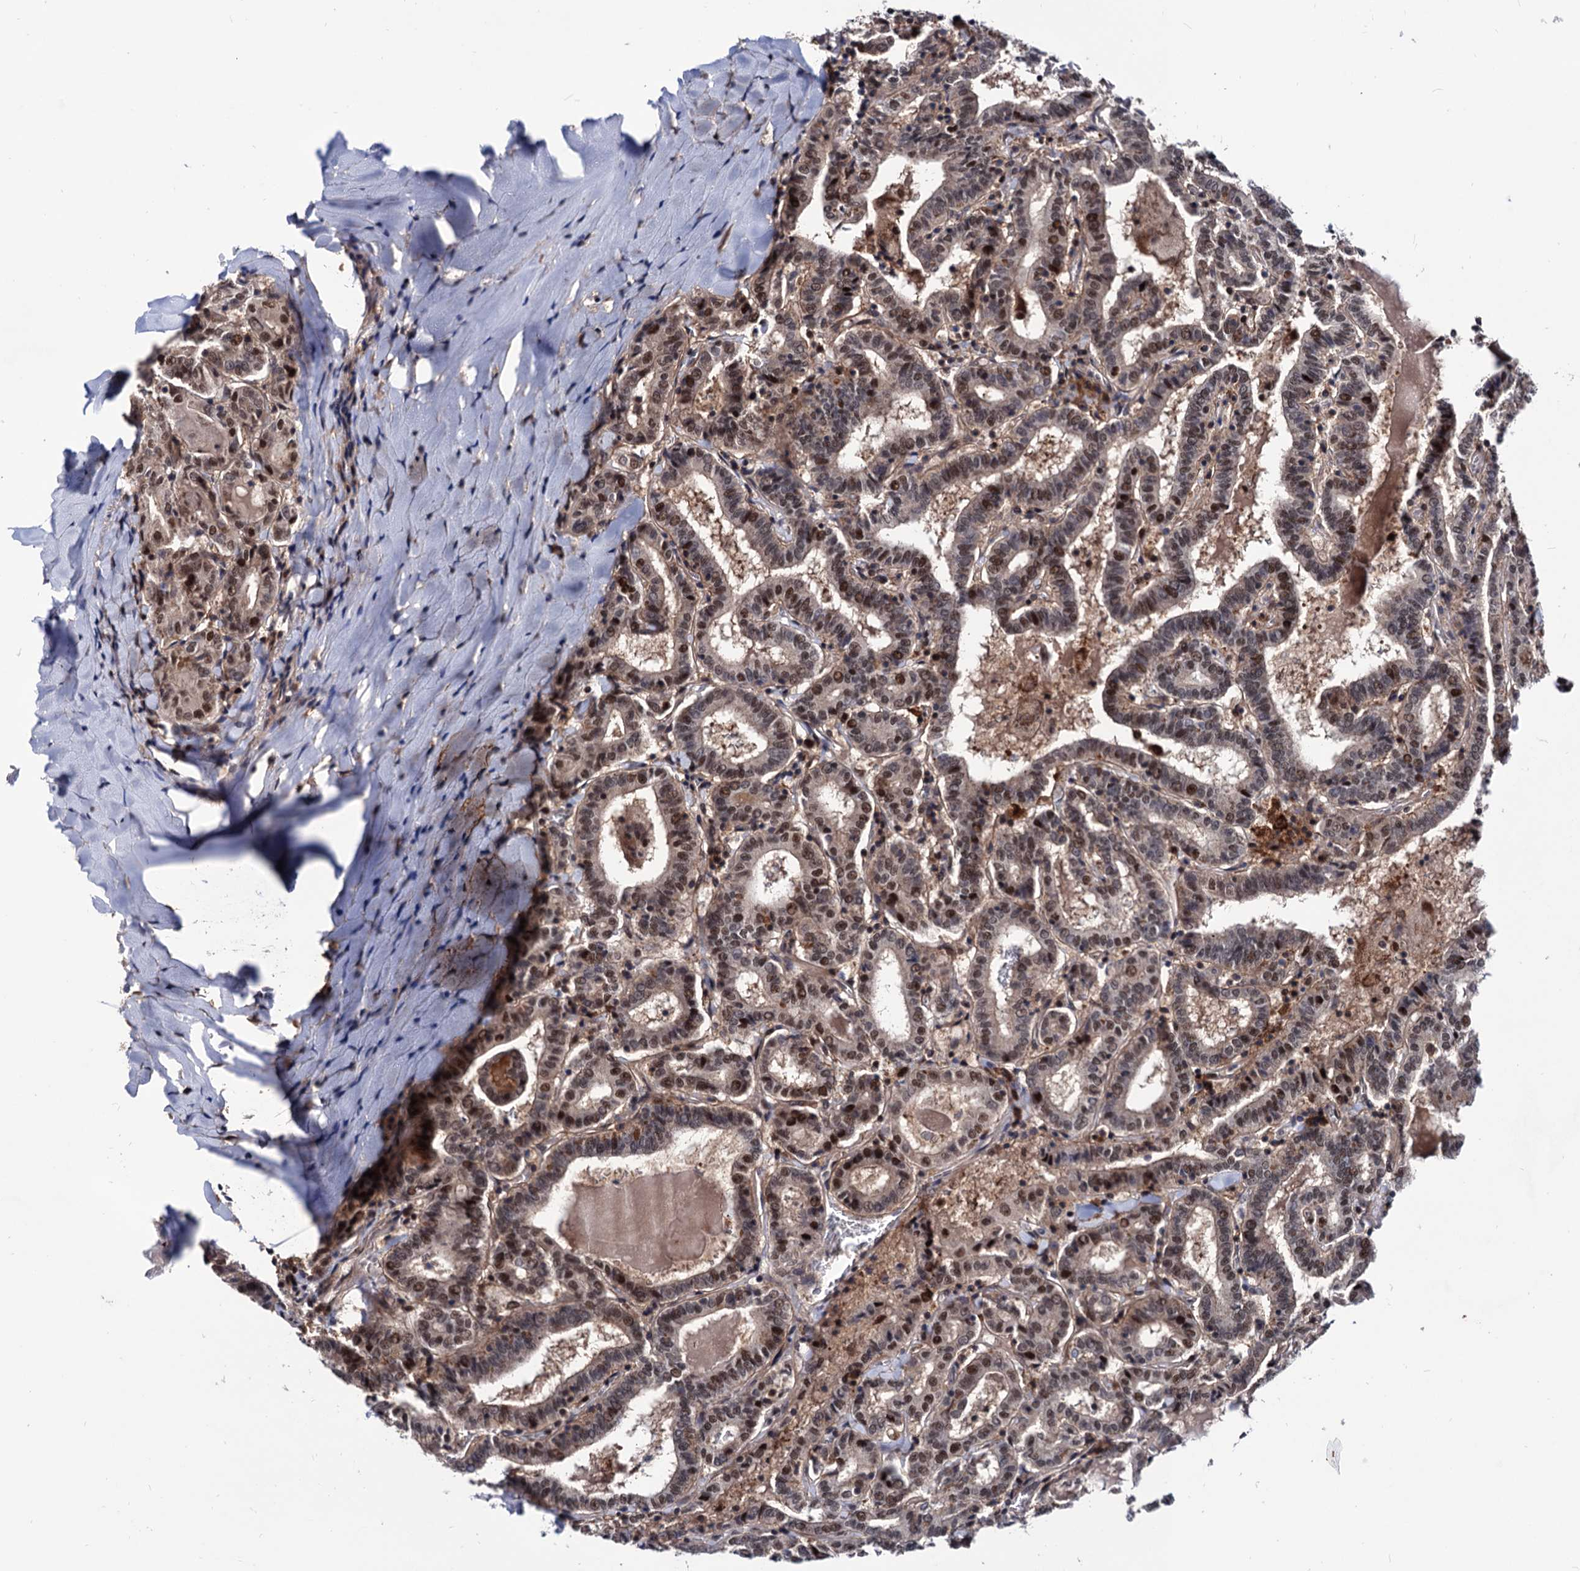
{"staining": {"intensity": "moderate", "quantity": ">75%", "location": "nuclear"}, "tissue": "thyroid cancer", "cell_type": "Tumor cells", "image_type": "cancer", "snomed": [{"axis": "morphology", "description": "Papillary adenocarcinoma, NOS"}, {"axis": "topography", "description": "Thyroid gland"}], "caption": "Brown immunohistochemical staining in thyroid cancer exhibits moderate nuclear expression in about >75% of tumor cells.", "gene": "RNASEH2B", "patient": {"sex": "female", "age": 72}}